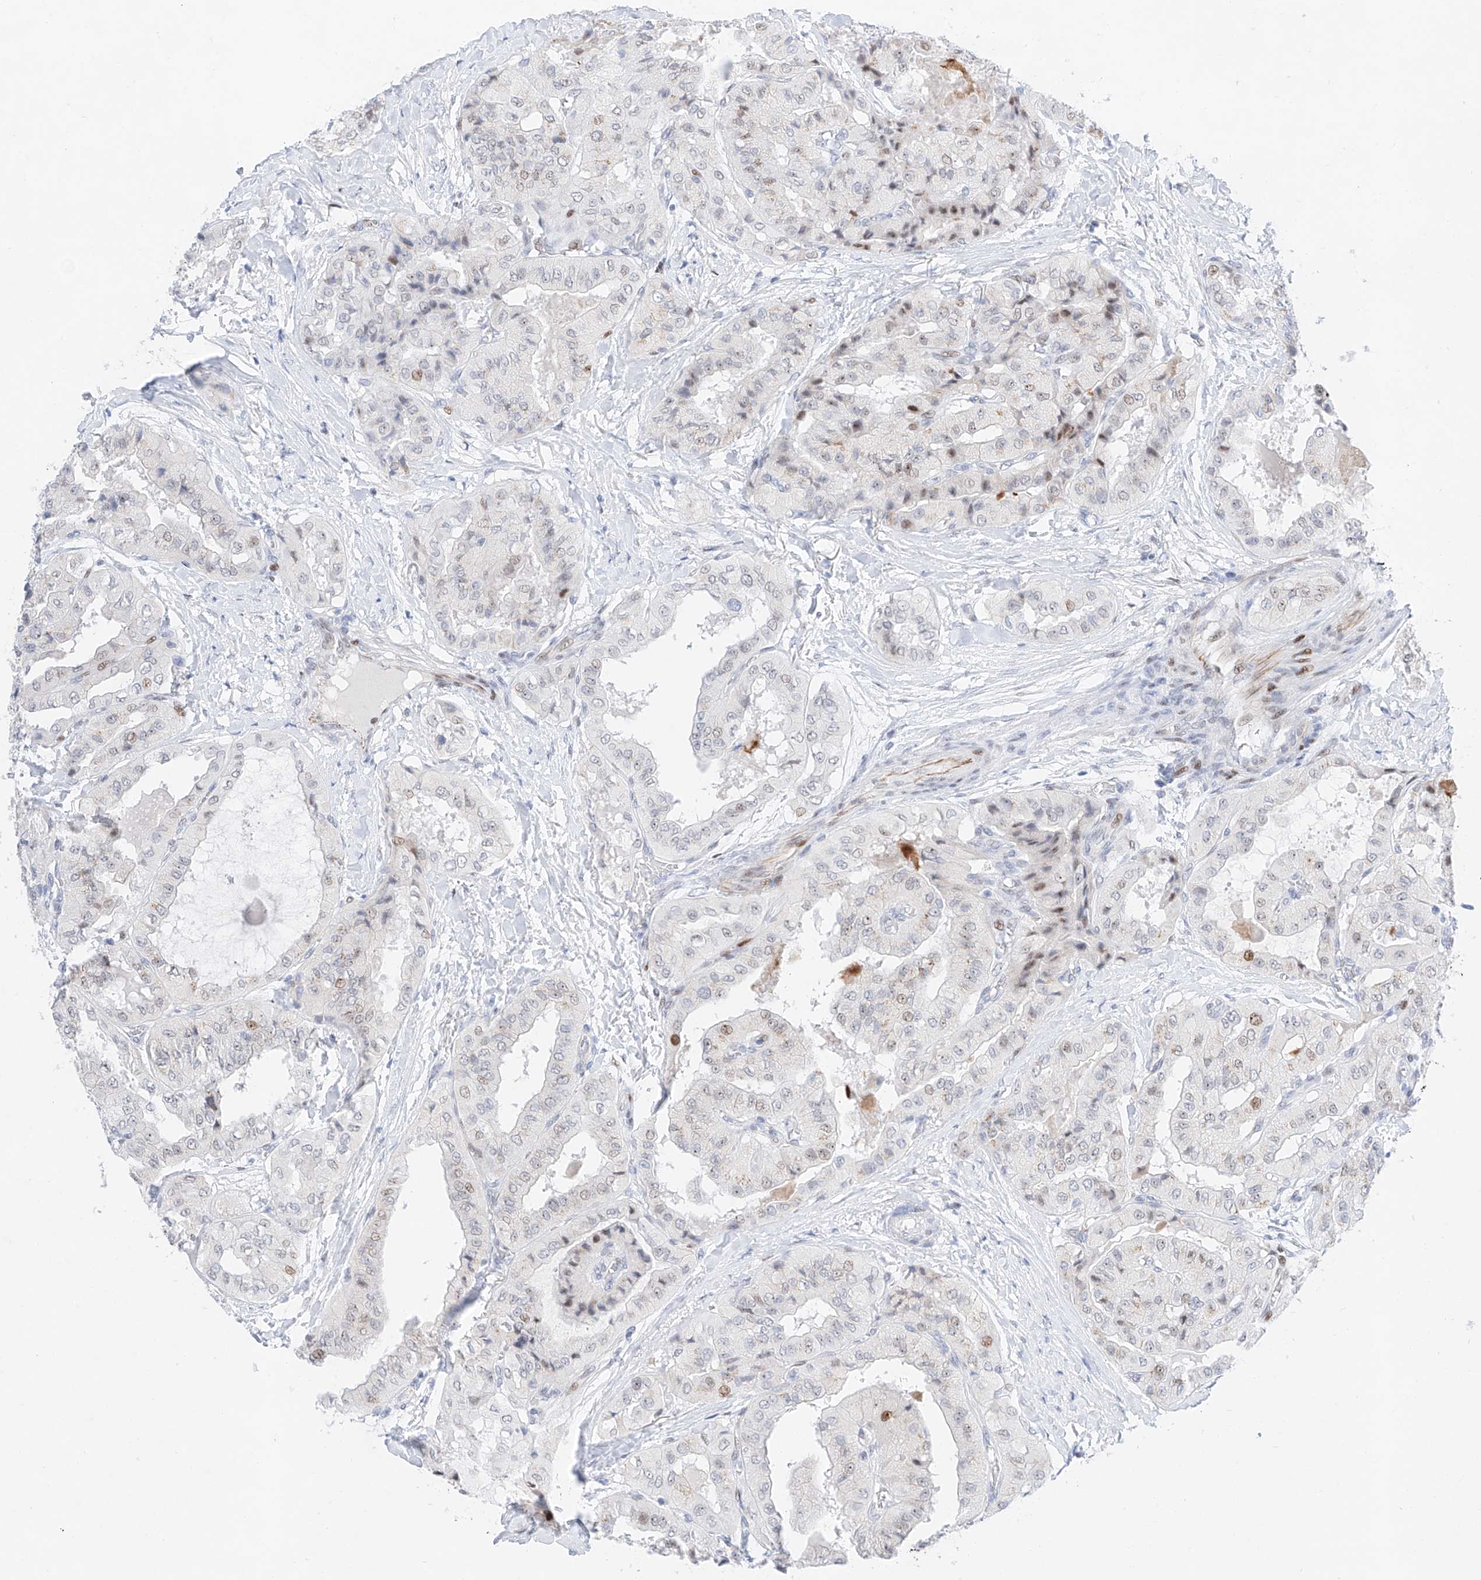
{"staining": {"intensity": "moderate", "quantity": "<25%", "location": "nuclear"}, "tissue": "thyroid cancer", "cell_type": "Tumor cells", "image_type": "cancer", "snomed": [{"axis": "morphology", "description": "Papillary adenocarcinoma, NOS"}, {"axis": "topography", "description": "Thyroid gland"}], "caption": "A brown stain highlights moderate nuclear positivity of a protein in human thyroid cancer (papillary adenocarcinoma) tumor cells.", "gene": "NT5C3B", "patient": {"sex": "female", "age": 59}}